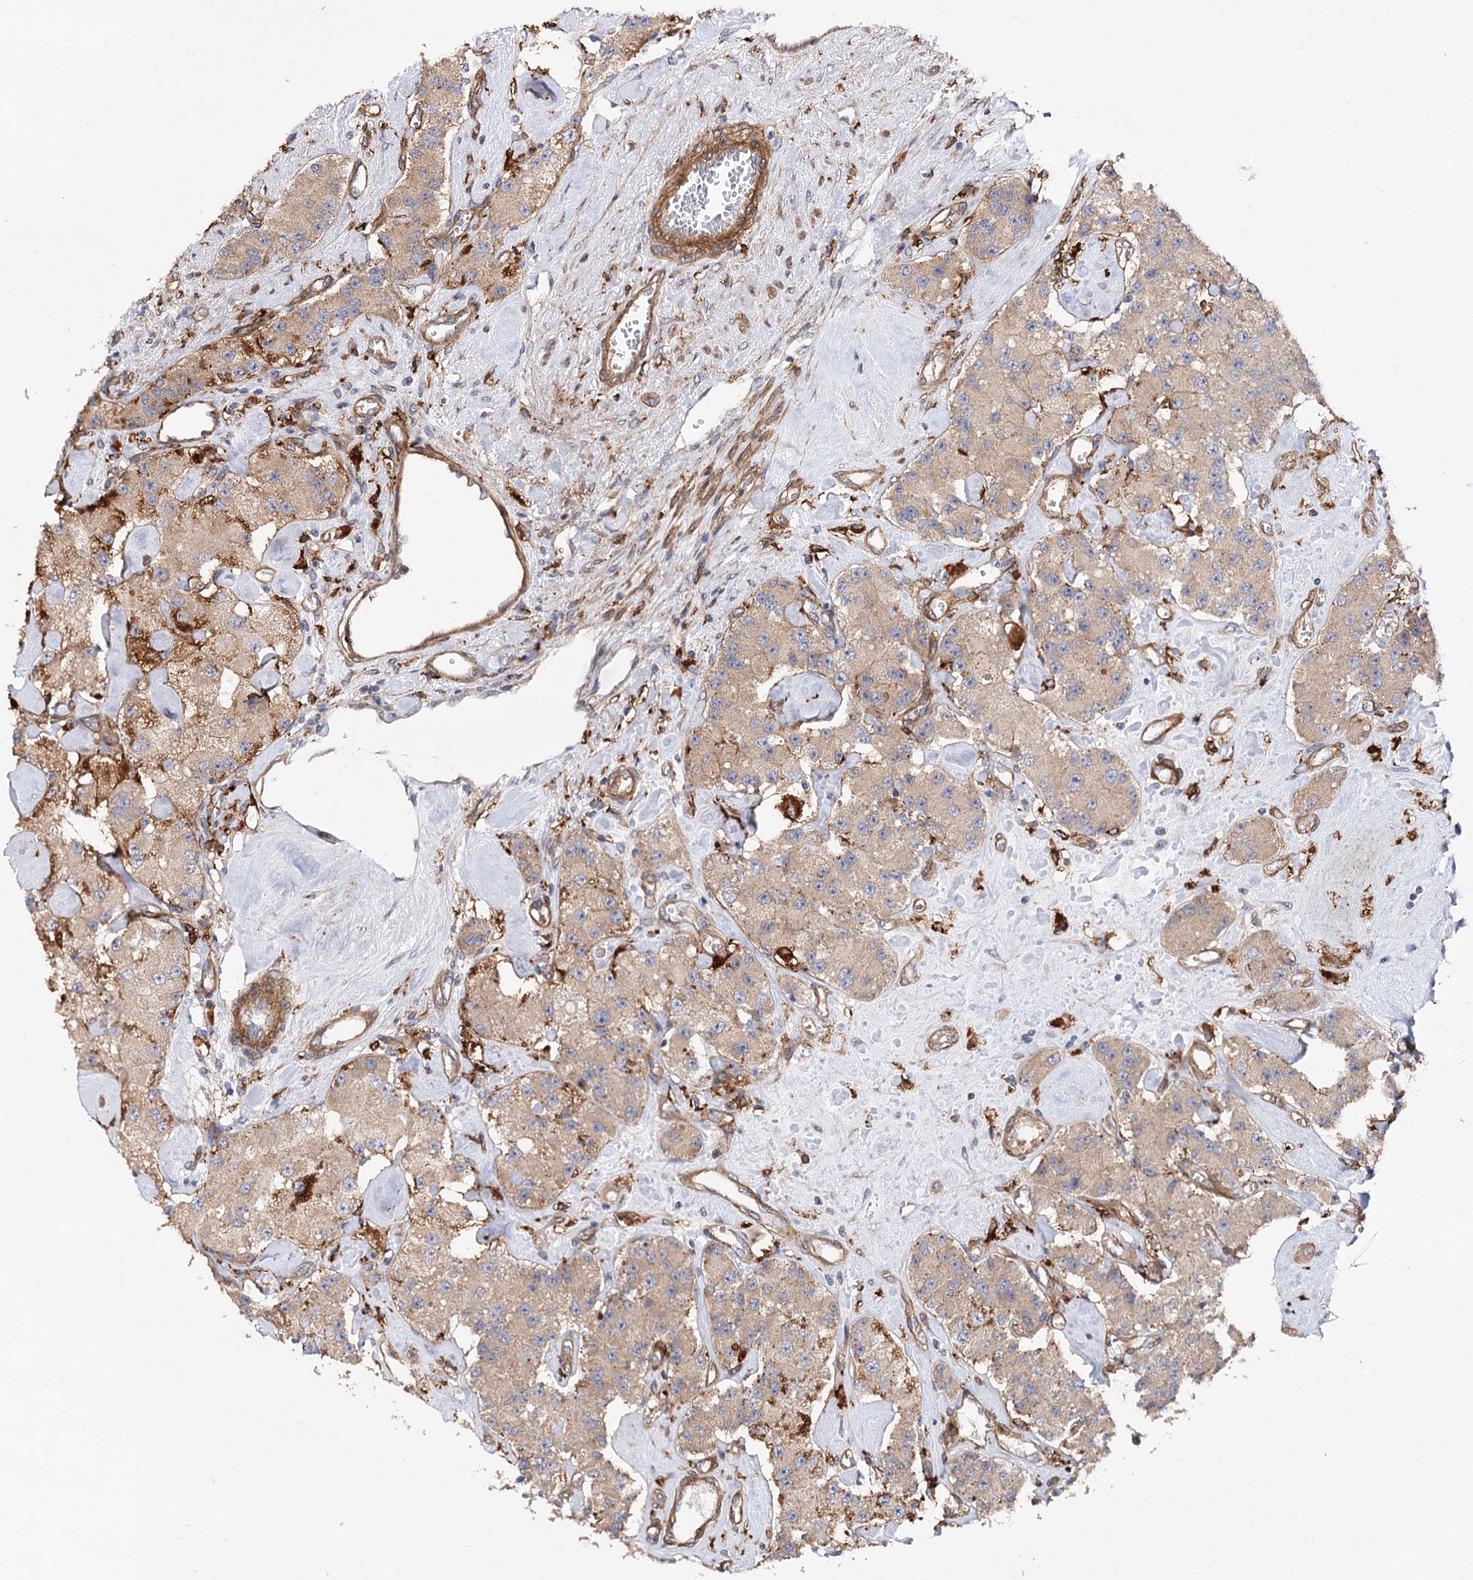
{"staining": {"intensity": "weak", "quantity": "<25%", "location": "cytoplasmic/membranous"}, "tissue": "carcinoid", "cell_type": "Tumor cells", "image_type": "cancer", "snomed": [{"axis": "morphology", "description": "Carcinoid, malignant, NOS"}, {"axis": "topography", "description": "Pancreas"}], "caption": "This is a histopathology image of immunohistochemistry staining of malignant carcinoid, which shows no positivity in tumor cells.", "gene": "CSAD", "patient": {"sex": "male", "age": 41}}